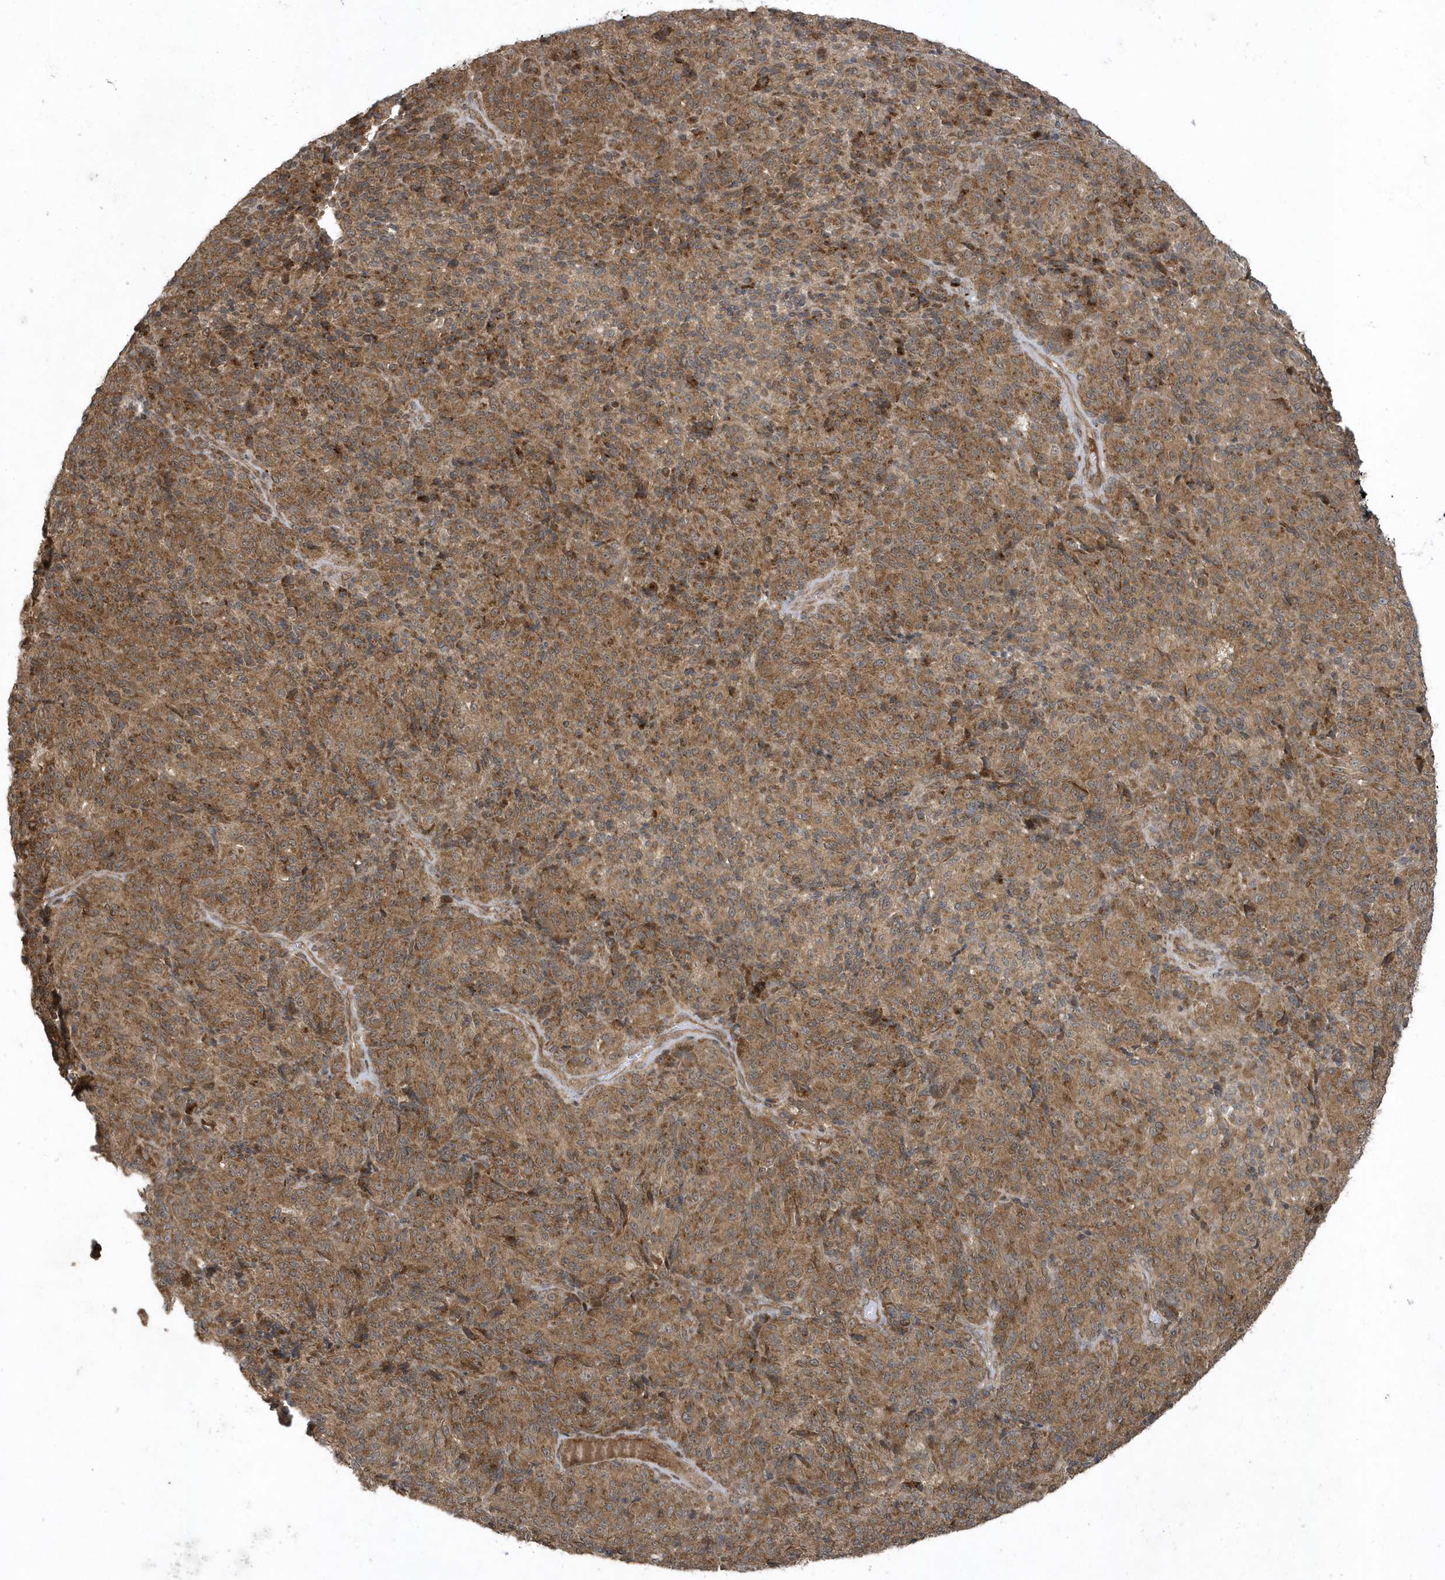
{"staining": {"intensity": "moderate", "quantity": ">75%", "location": "cytoplasmic/membranous"}, "tissue": "melanoma", "cell_type": "Tumor cells", "image_type": "cancer", "snomed": [{"axis": "morphology", "description": "Malignant melanoma, Metastatic site"}, {"axis": "topography", "description": "Brain"}], "caption": "Melanoma stained for a protein exhibits moderate cytoplasmic/membranous positivity in tumor cells.", "gene": "STAMBP", "patient": {"sex": "female", "age": 56}}